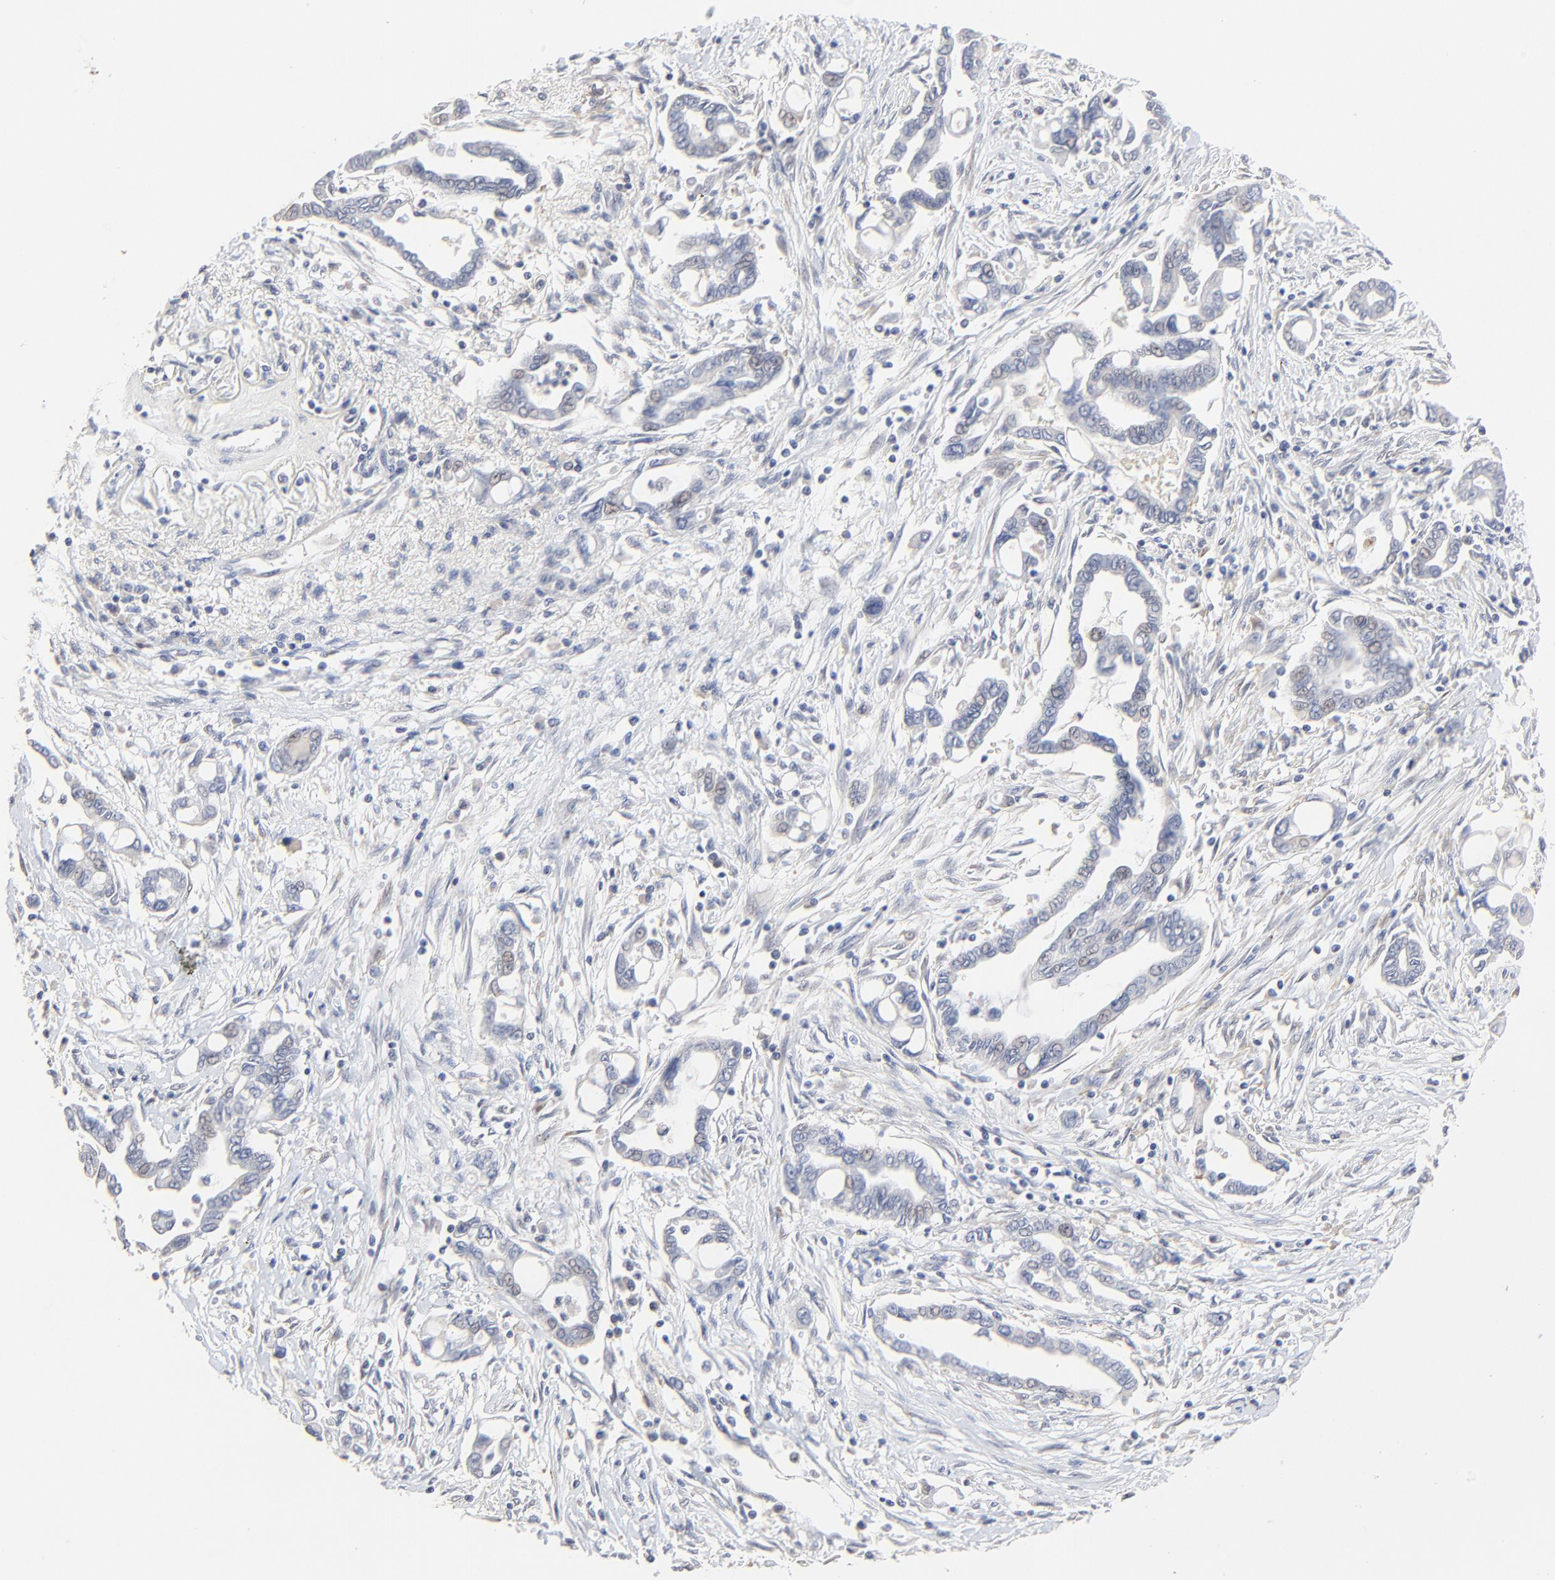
{"staining": {"intensity": "negative", "quantity": "none", "location": "none"}, "tissue": "pancreatic cancer", "cell_type": "Tumor cells", "image_type": "cancer", "snomed": [{"axis": "morphology", "description": "Adenocarcinoma, NOS"}, {"axis": "topography", "description": "Pancreas"}], "caption": "DAB (3,3'-diaminobenzidine) immunohistochemical staining of human pancreatic cancer reveals no significant staining in tumor cells.", "gene": "FANCB", "patient": {"sex": "female", "age": 57}}